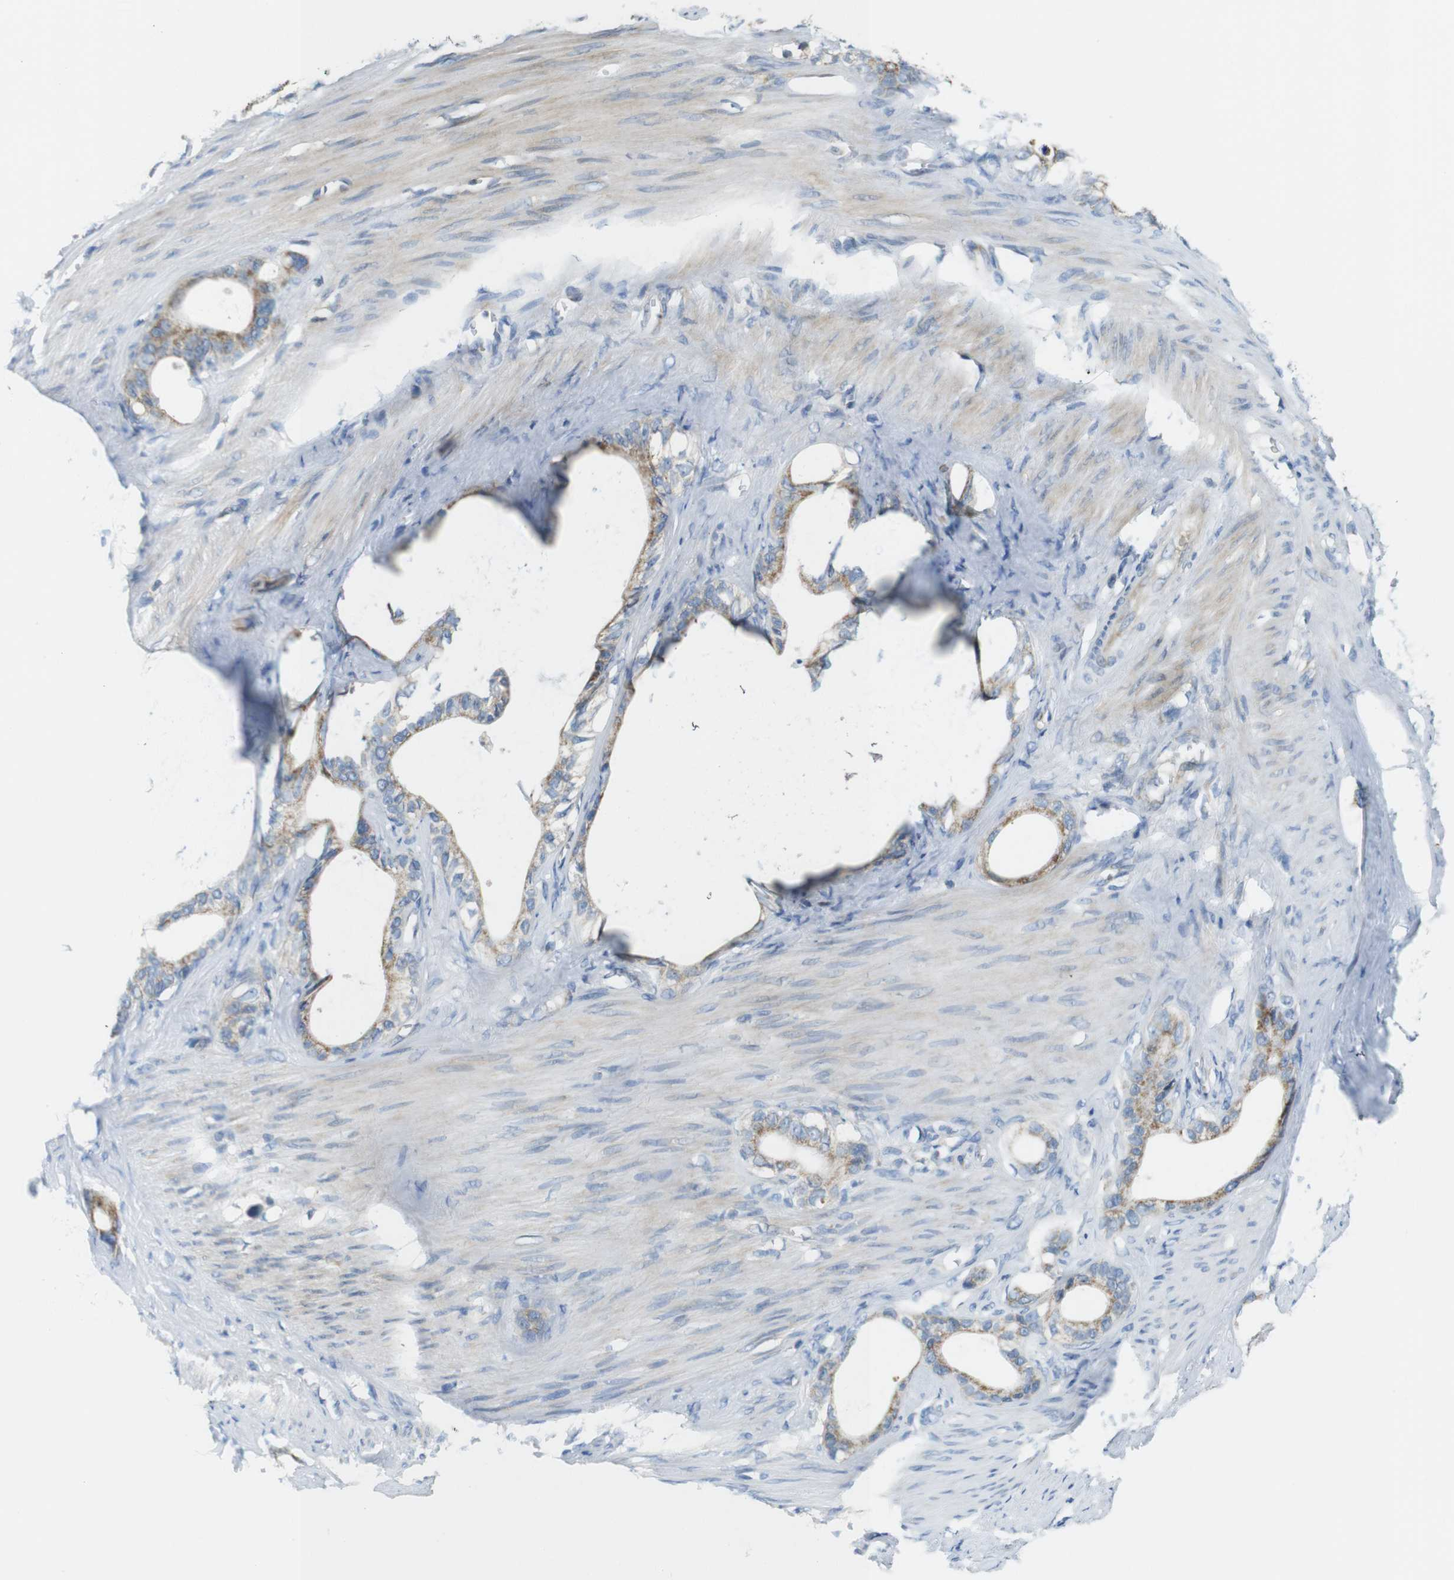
{"staining": {"intensity": "moderate", "quantity": ">75%", "location": "cytoplasmic/membranous"}, "tissue": "stomach cancer", "cell_type": "Tumor cells", "image_type": "cancer", "snomed": [{"axis": "morphology", "description": "Adenocarcinoma, NOS"}, {"axis": "topography", "description": "Stomach"}], "caption": "Protein staining of stomach cancer (adenocarcinoma) tissue displays moderate cytoplasmic/membranous positivity in about >75% of tumor cells.", "gene": "MARCHF1", "patient": {"sex": "female", "age": 75}}